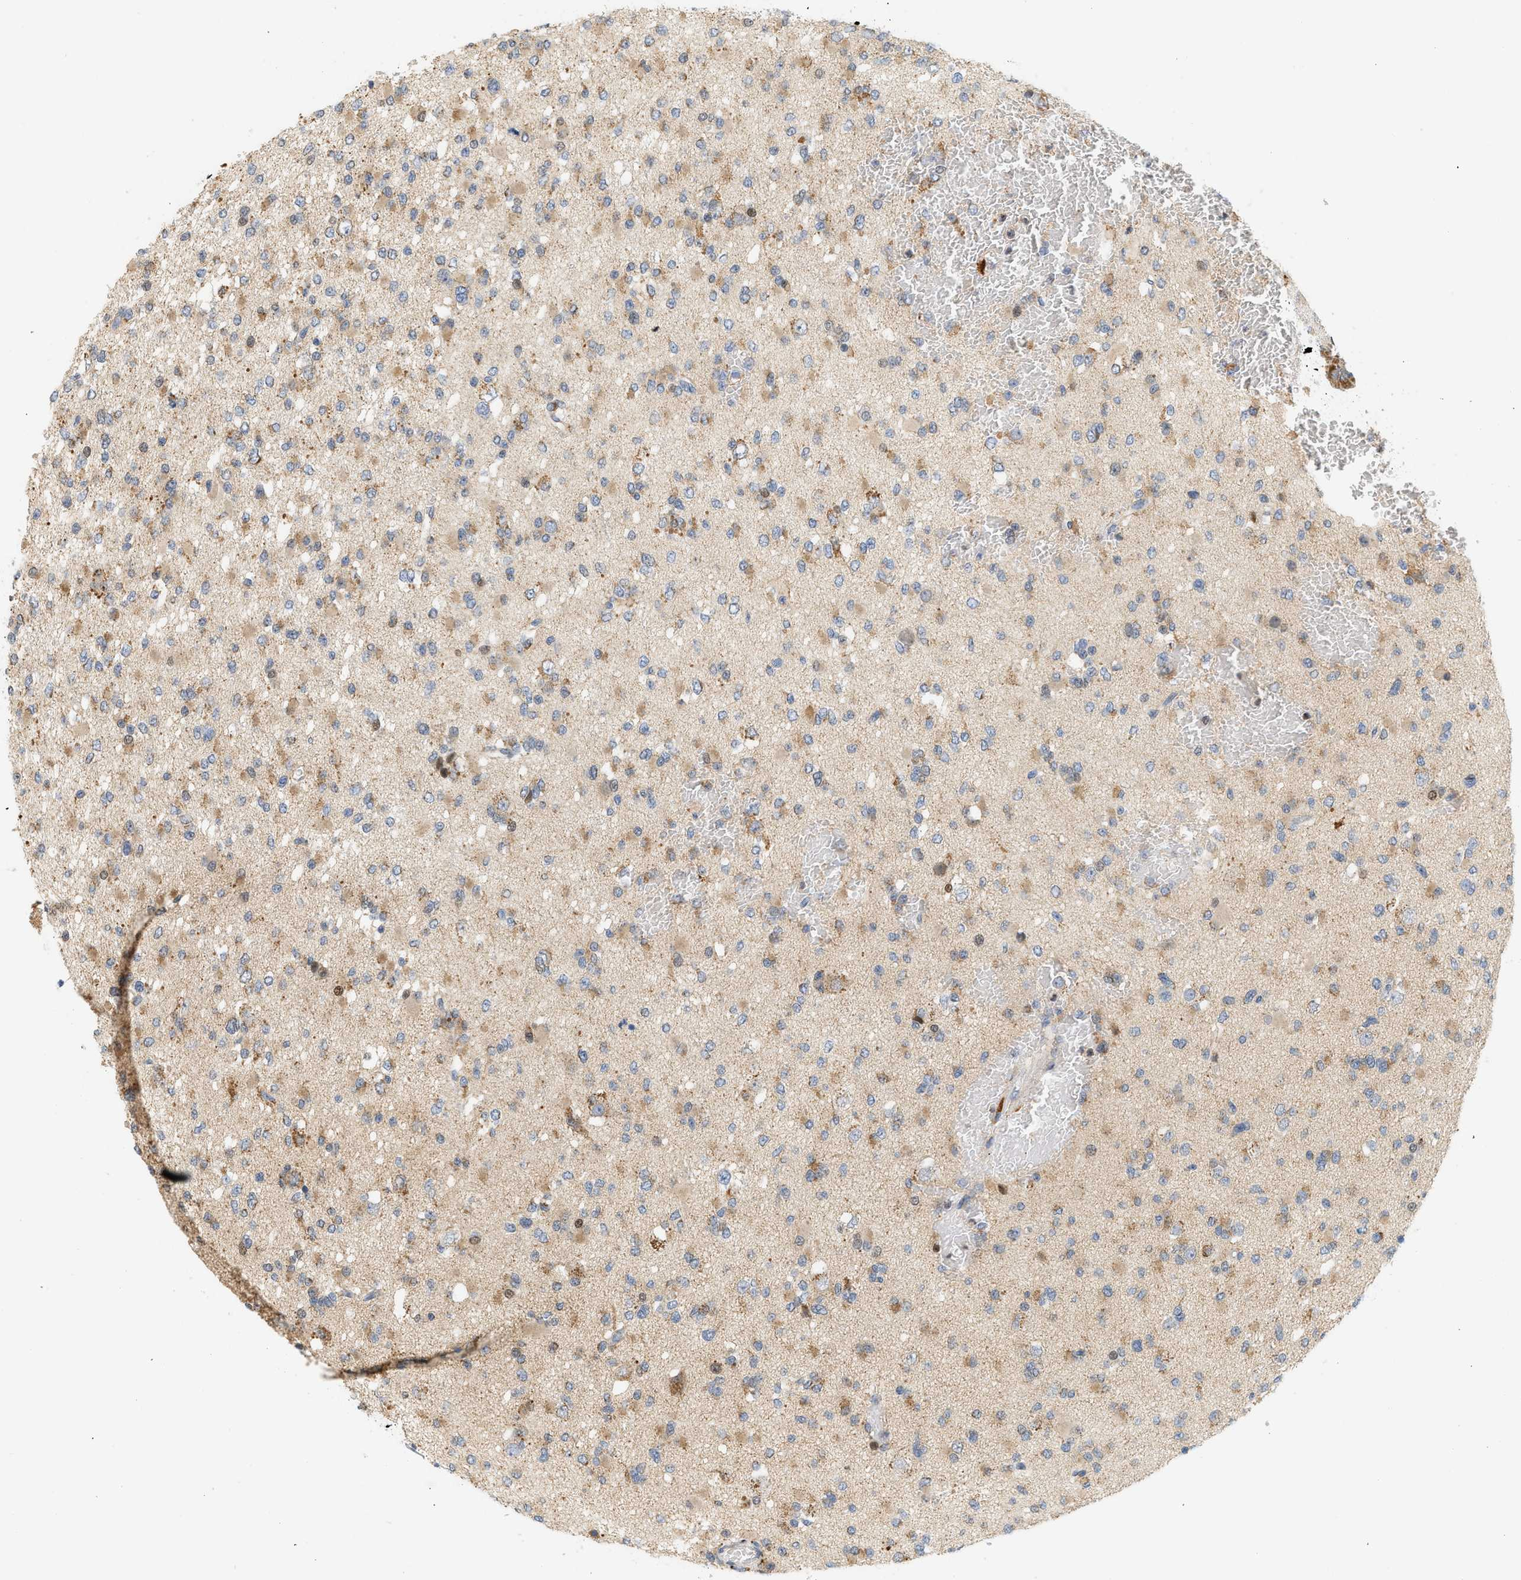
{"staining": {"intensity": "weak", "quantity": "25%-75%", "location": "cytoplasmic/membranous"}, "tissue": "glioma", "cell_type": "Tumor cells", "image_type": "cancer", "snomed": [{"axis": "morphology", "description": "Glioma, malignant, Low grade"}, {"axis": "topography", "description": "Brain"}], "caption": "Low-grade glioma (malignant) stained for a protein reveals weak cytoplasmic/membranous positivity in tumor cells. The protein of interest is shown in brown color, while the nuclei are stained blue.", "gene": "MCU", "patient": {"sex": "female", "age": 22}}